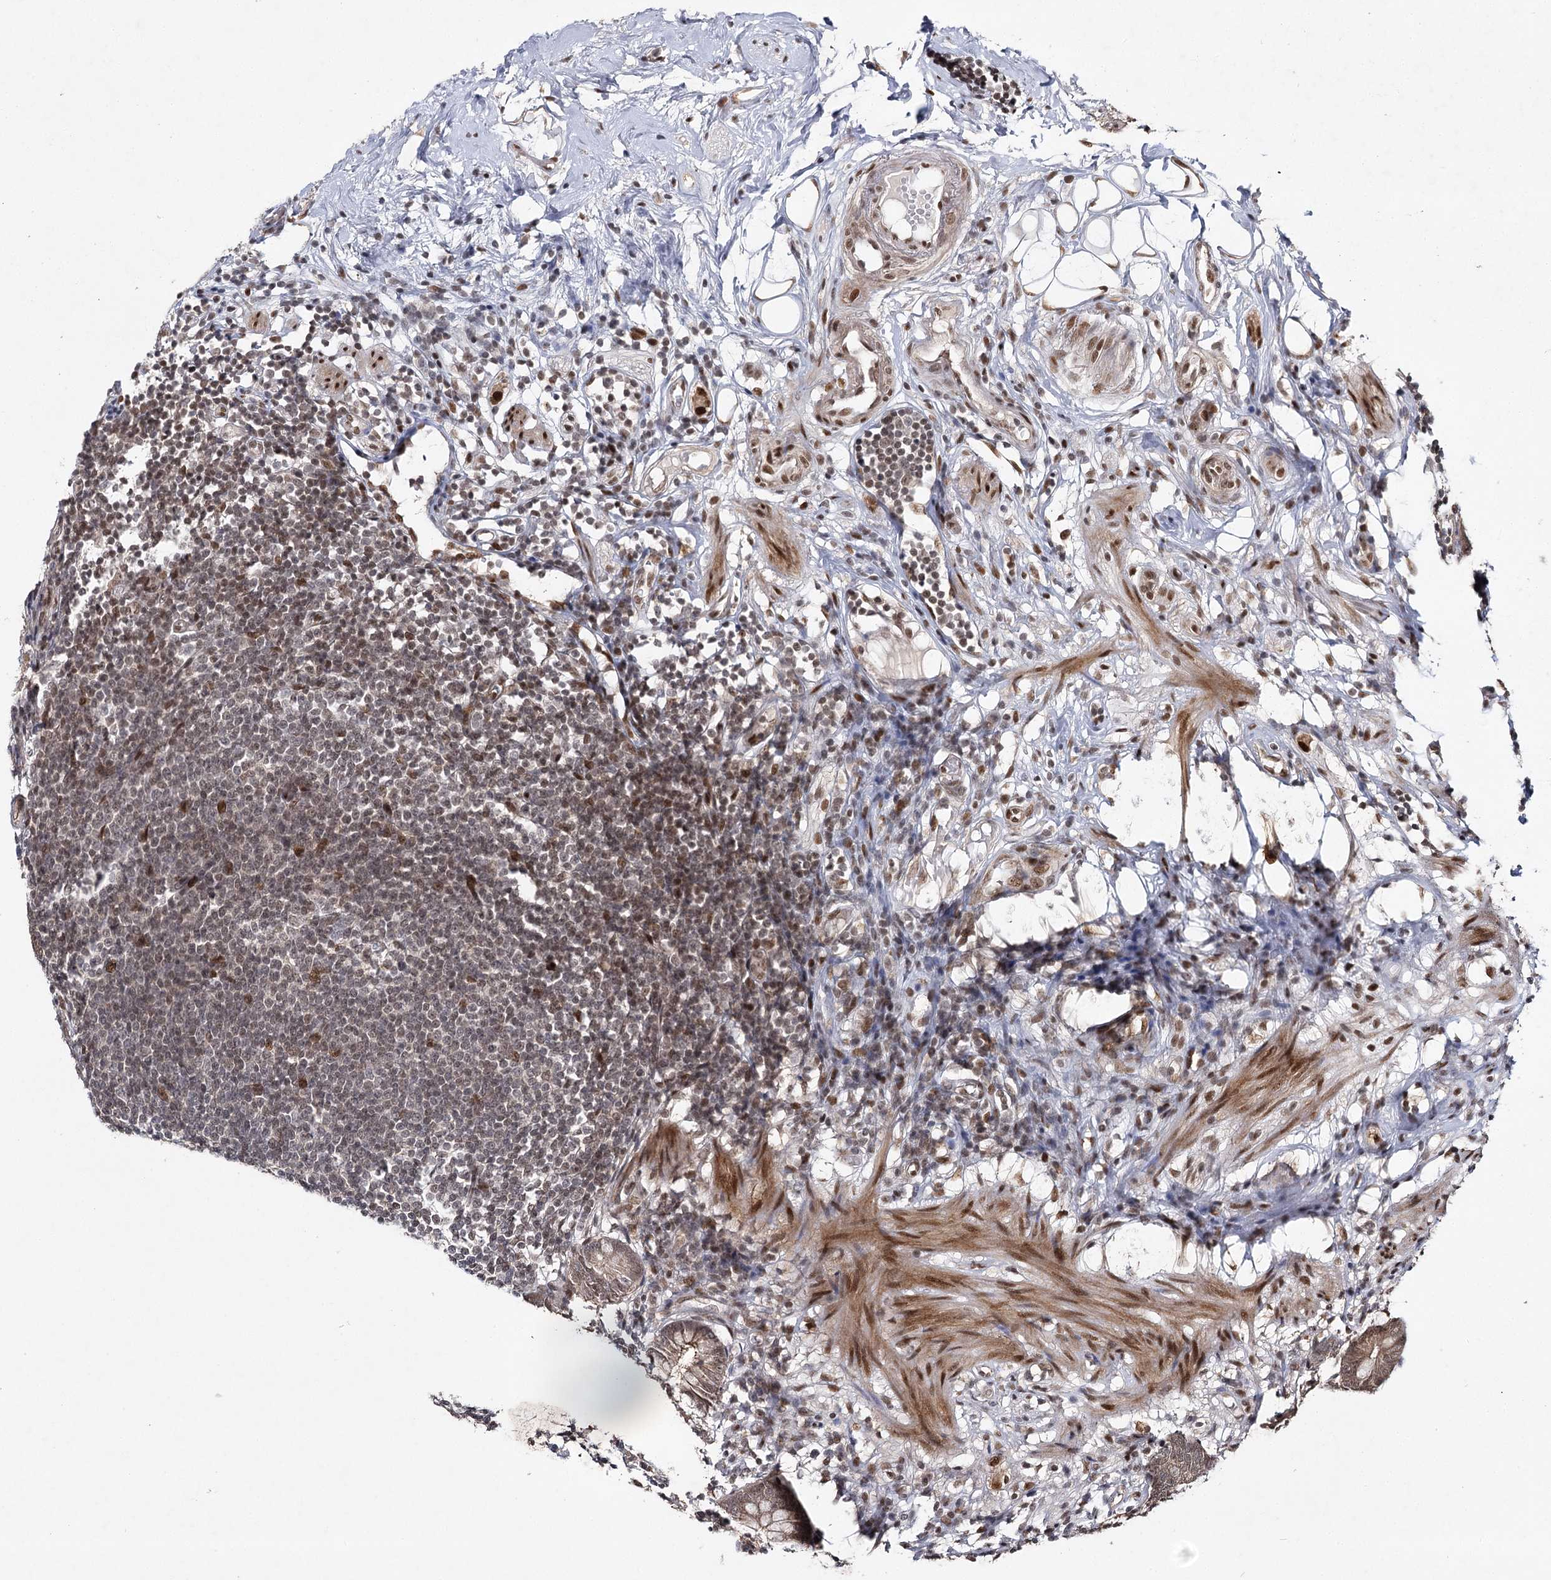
{"staining": {"intensity": "moderate", "quantity": ">75%", "location": "cytoplasmic/membranous,nuclear"}, "tissue": "appendix", "cell_type": "Glandular cells", "image_type": "normal", "snomed": [{"axis": "morphology", "description": "Normal tissue, NOS"}, {"axis": "topography", "description": "Appendix"}], "caption": "The histopathology image displays a brown stain indicating the presence of a protein in the cytoplasmic/membranous,nuclear of glandular cells in appendix.", "gene": "DCUN1D4", "patient": {"sex": "female", "age": 62}}